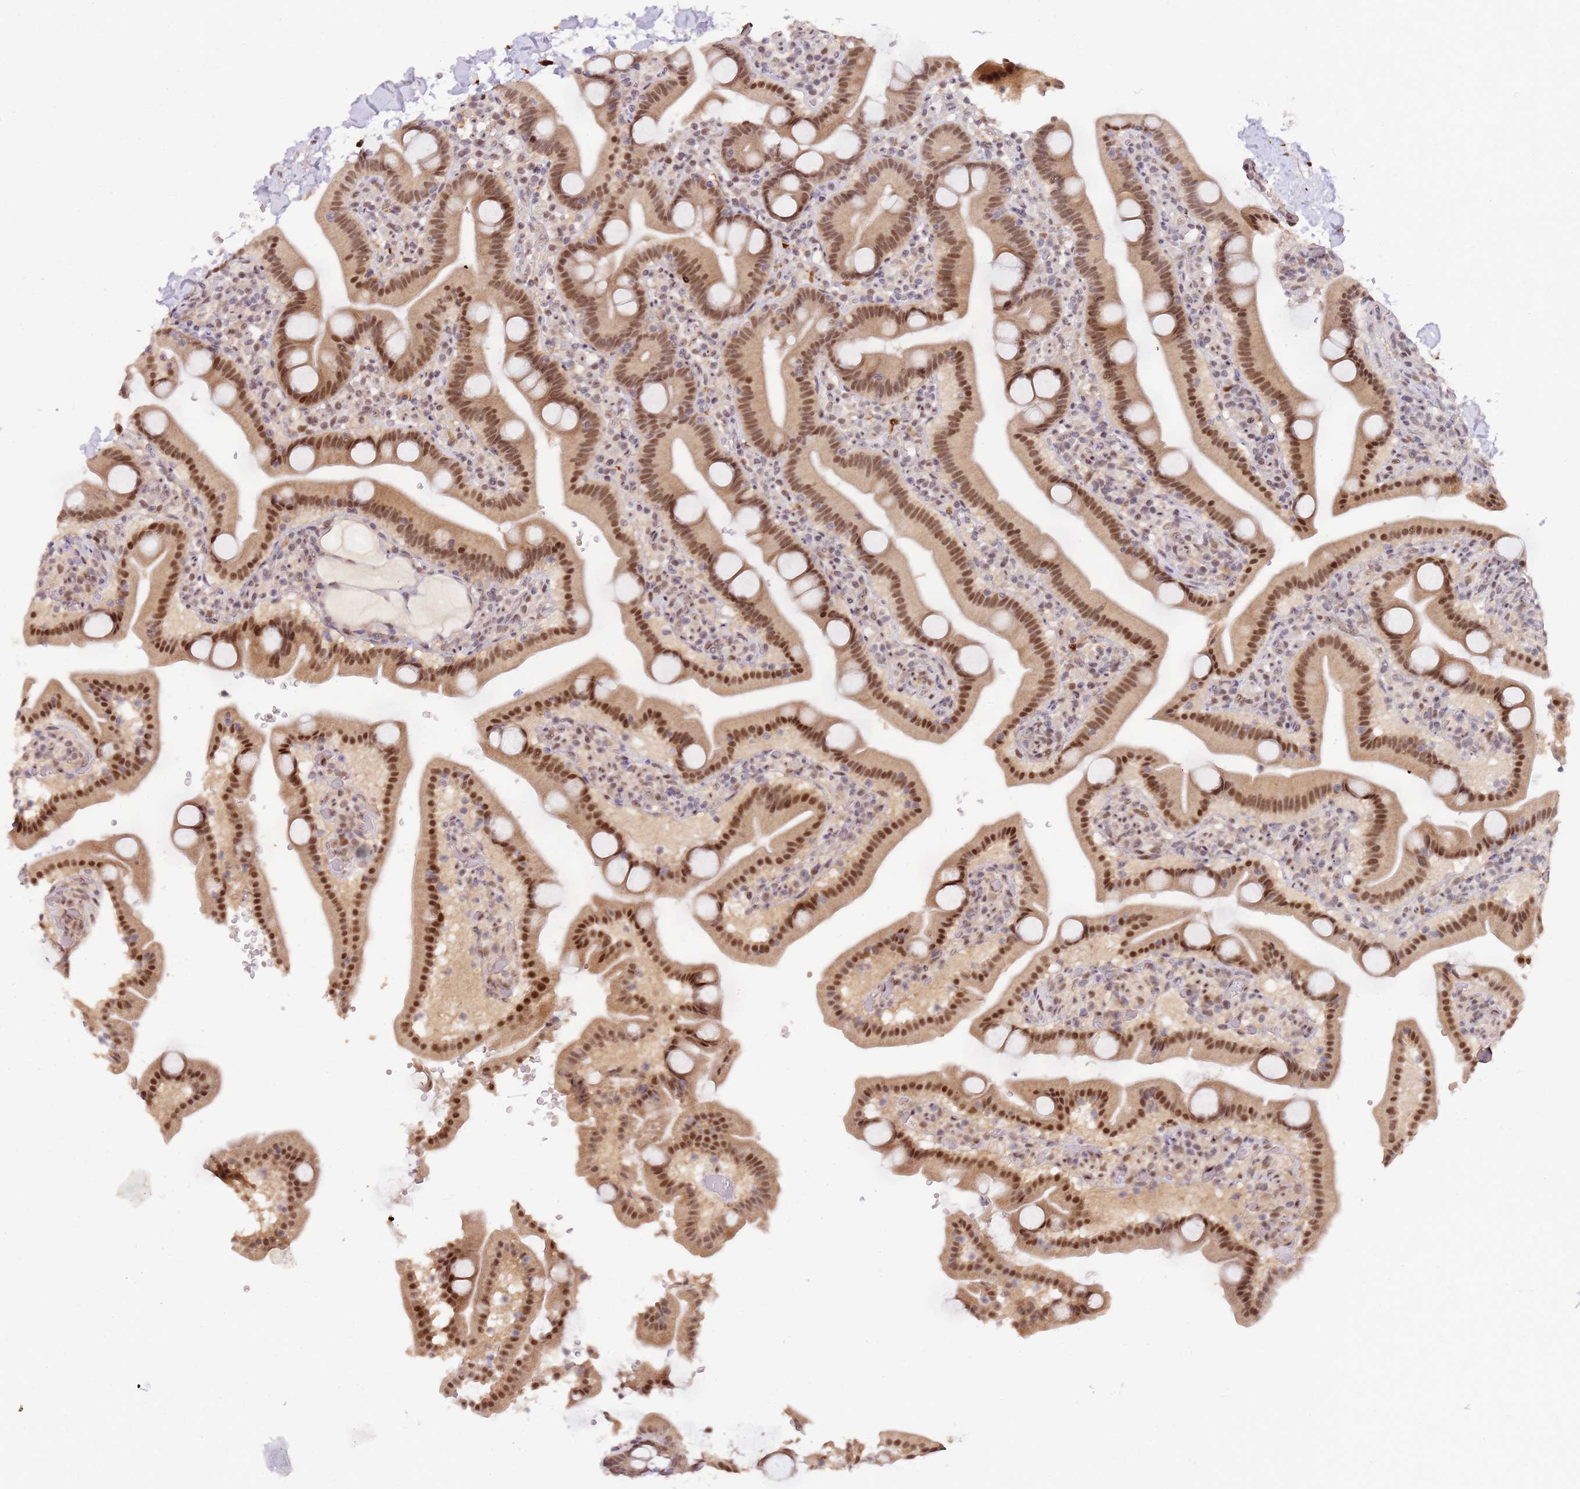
{"staining": {"intensity": "moderate", "quantity": ">75%", "location": "cytoplasmic/membranous,nuclear"}, "tissue": "duodenum", "cell_type": "Glandular cells", "image_type": "normal", "snomed": [{"axis": "morphology", "description": "Normal tissue, NOS"}, {"axis": "topography", "description": "Duodenum"}], "caption": "Approximately >75% of glandular cells in normal duodenum exhibit moderate cytoplasmic/membranous,nuclear protein staining as visualized by brown immunohistochemical staining.", "gene": "LGALSL", "patient": {"sex": "male", "age": 55}}